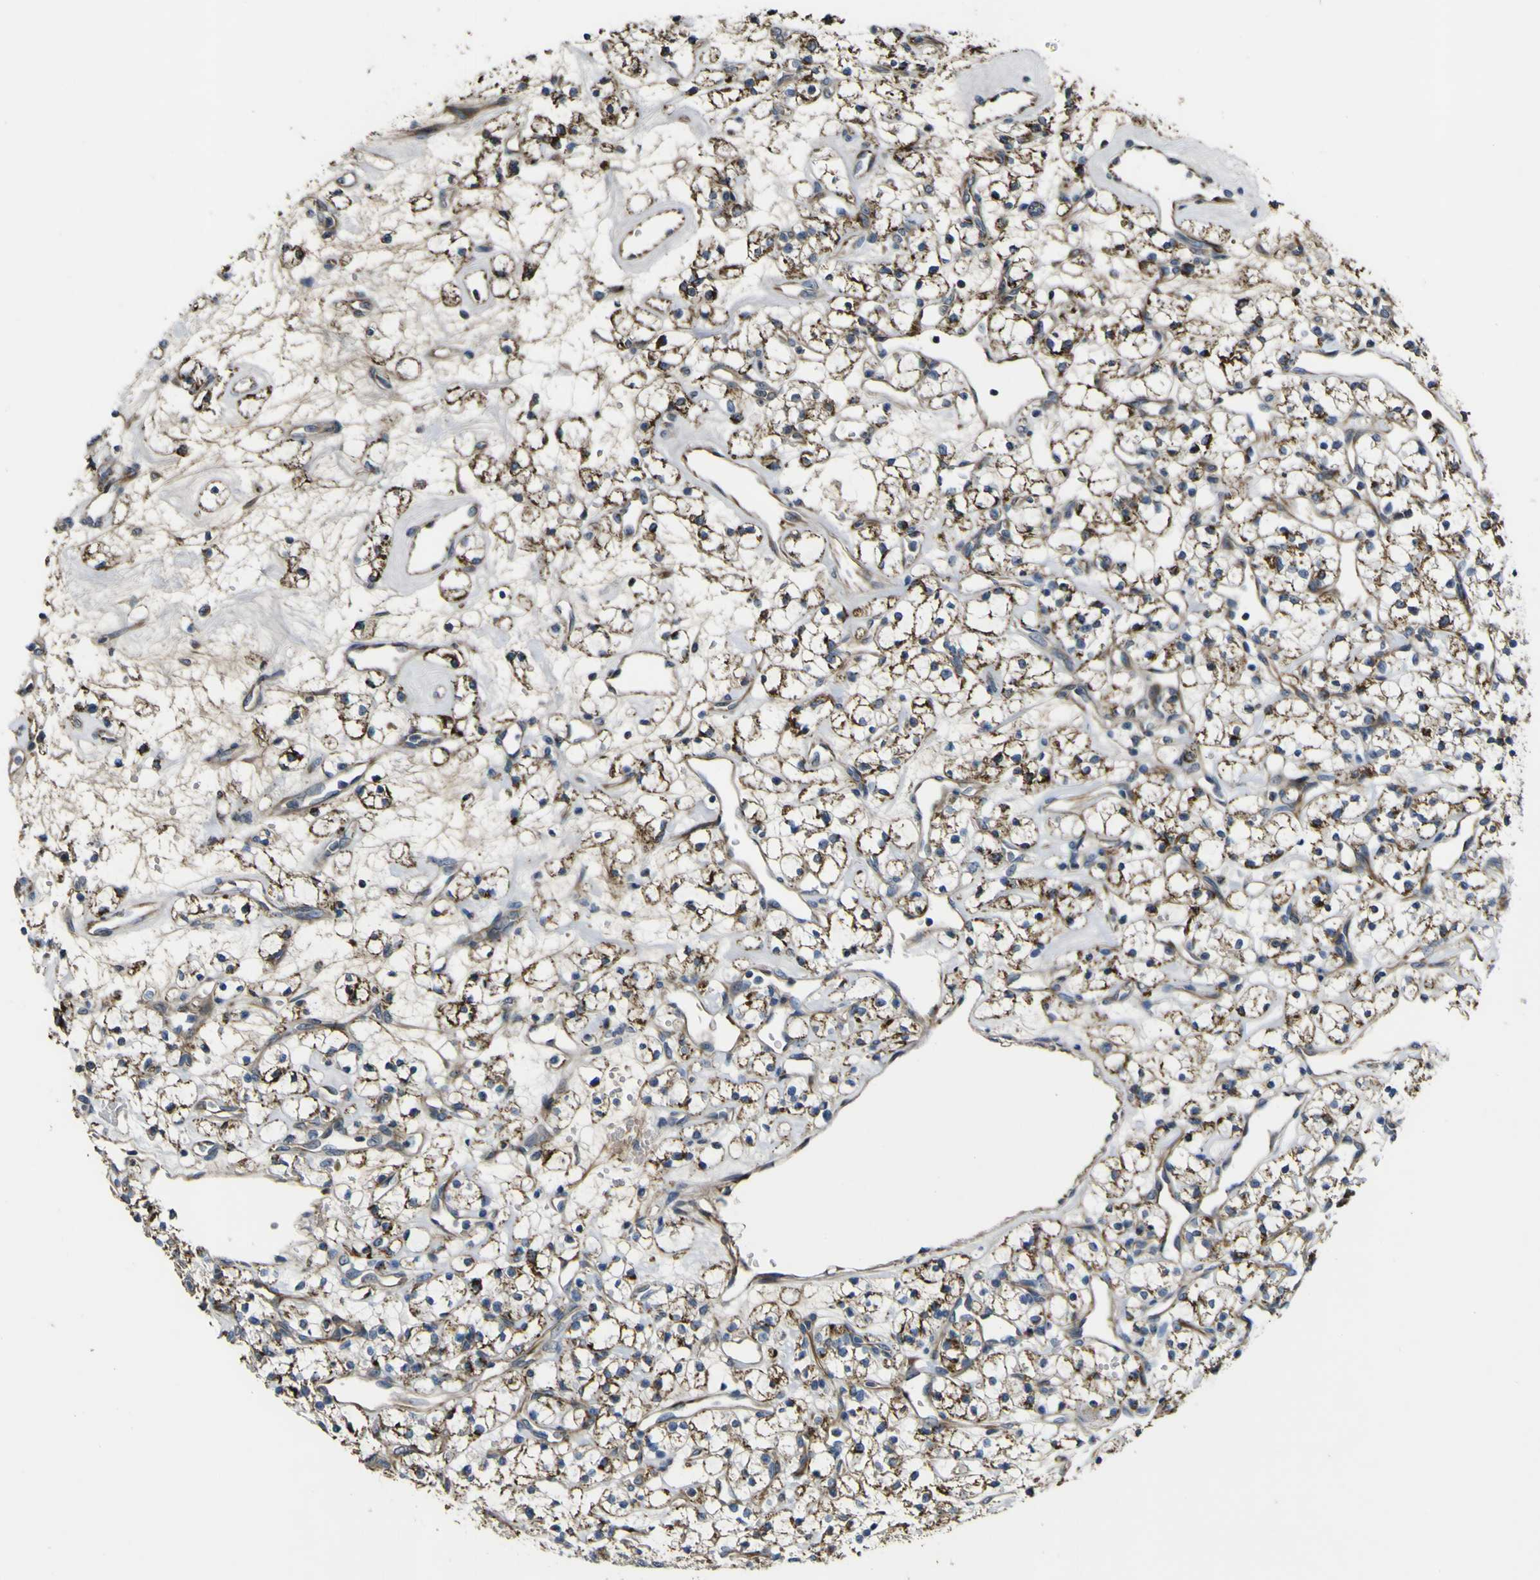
{"staining": {"intensity": "moderate", "quantity": ">75%", "location": "cytoplasmic/membranous"}, "tissue": "renal cancer", "cell_type": "Tumor cells", "image_type": "cancer", "snomed": [{"axis": "morphology", "description": "Adenocarcinoma, NOS"}, {"axis": "topography", "description": "Kidney"}], "caption": "DAB immunohistochemical staining of human adenocarcinoma (renal) demonstrates moderate cytoplasmic/membranous protein staining in approximately >75% of tumor cells. The staining is performed using DAB brown chromogen to label protein expression. The nuclei are counter-stained blue using hematoxylin.", "gene": "GPLD1", "patient": {"sex": "female", "age": 60}}